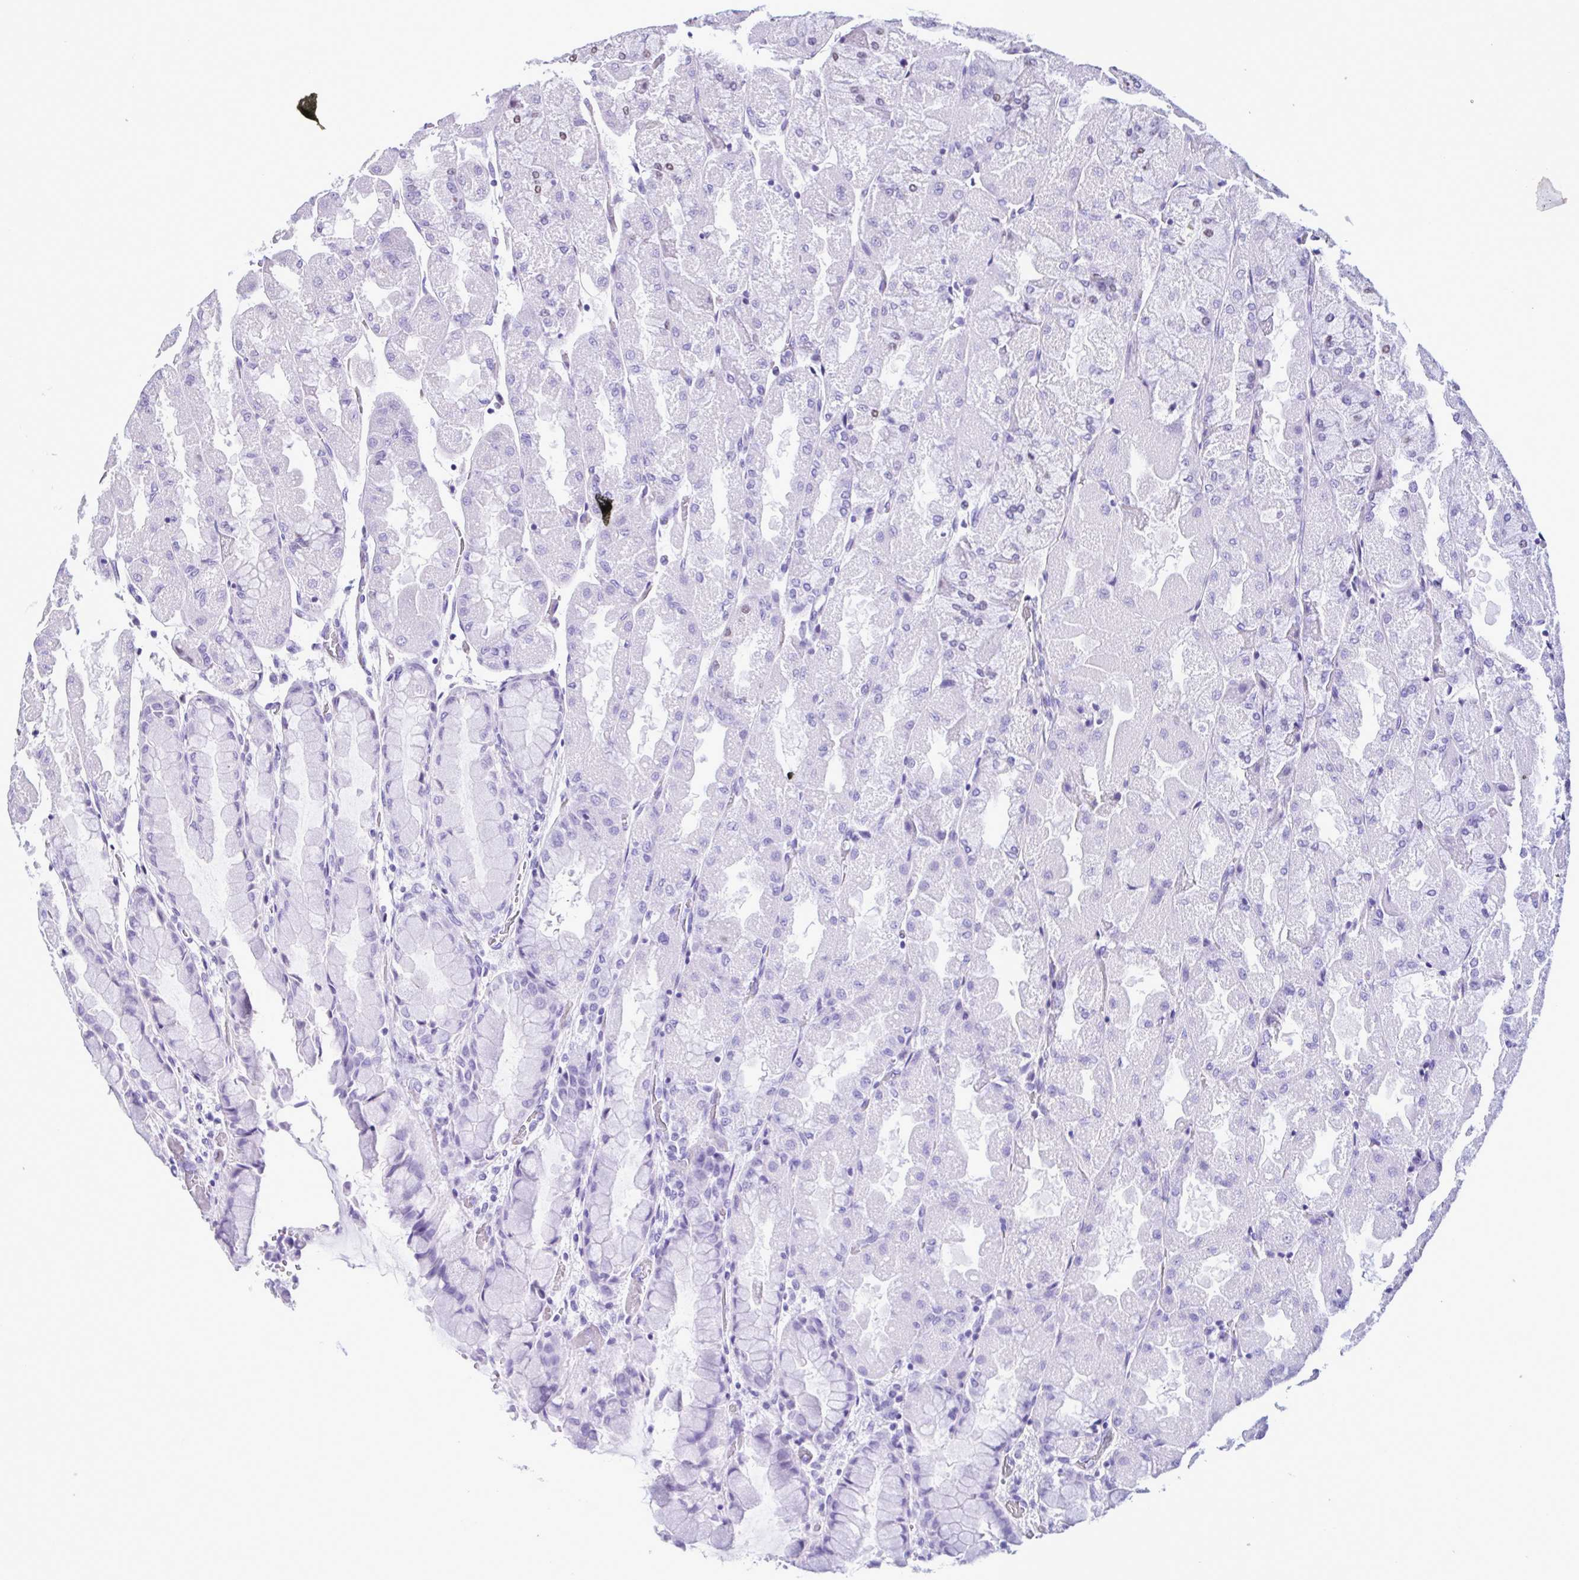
{"staining": {"intensity": "negative", "quantity": "none", "location": "none"}, "tissue": "stomach", "cell_type": "Glandular cells", "image_type": "normal", "snomed": [{"axis": "morphology", "description": "Normal tissue, NOS"}, {"axis": "topography", "description": "Stomach"}], "caption": "A high-resolution image shows immunohistochemistry (IHC) staining of unremarkable stomach, which demonstrates no significant staining in glandular cells.", "gene": "CBY2", "patient": {"sex": "female", "age": 61}}